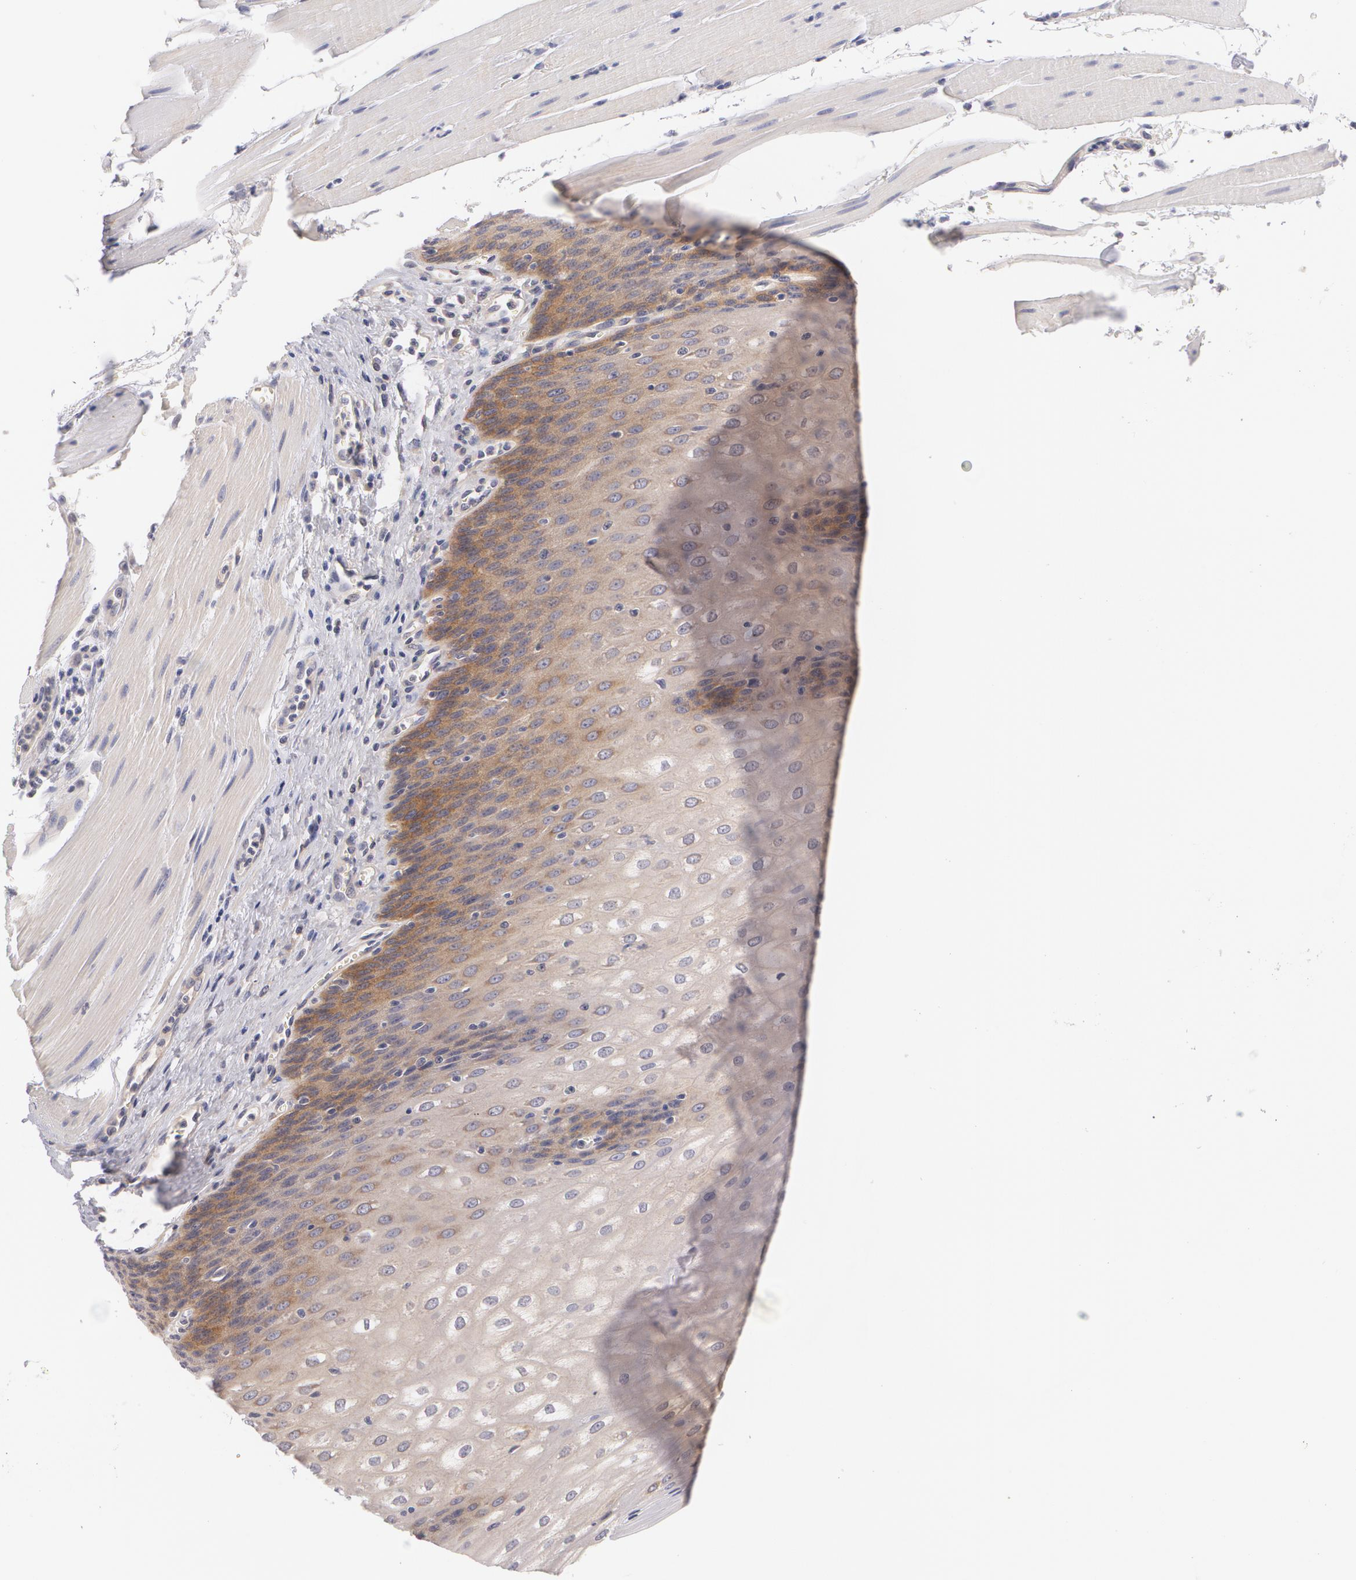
{"staining": {"intensity": "moderate", "quantity": "<25%", "location": "cytoplasmic/membranous"}, "tissue": "esophagus", "cell_type": "Squamous epithelial cells", "image_type": "normal", "snomed": [{"axis": "morphology", "description": "Normal tissue, NOS"}, {"axis": "topography", "description": "Esophagus"}], "caption": "Esophagus stained with DAB (3,3'-diaminobenzidine) immunohistochemistry reveals low levels of moderate cytoplasmic/membranous positivity in approximately <25% of squamous epithelial cells. Using DAB (brown) and hematoxylin (blue) stains, captured at high magnification using brightfield microscopy.", "gene": "CASK", "patient": {"sex": "female", "age": 61}}